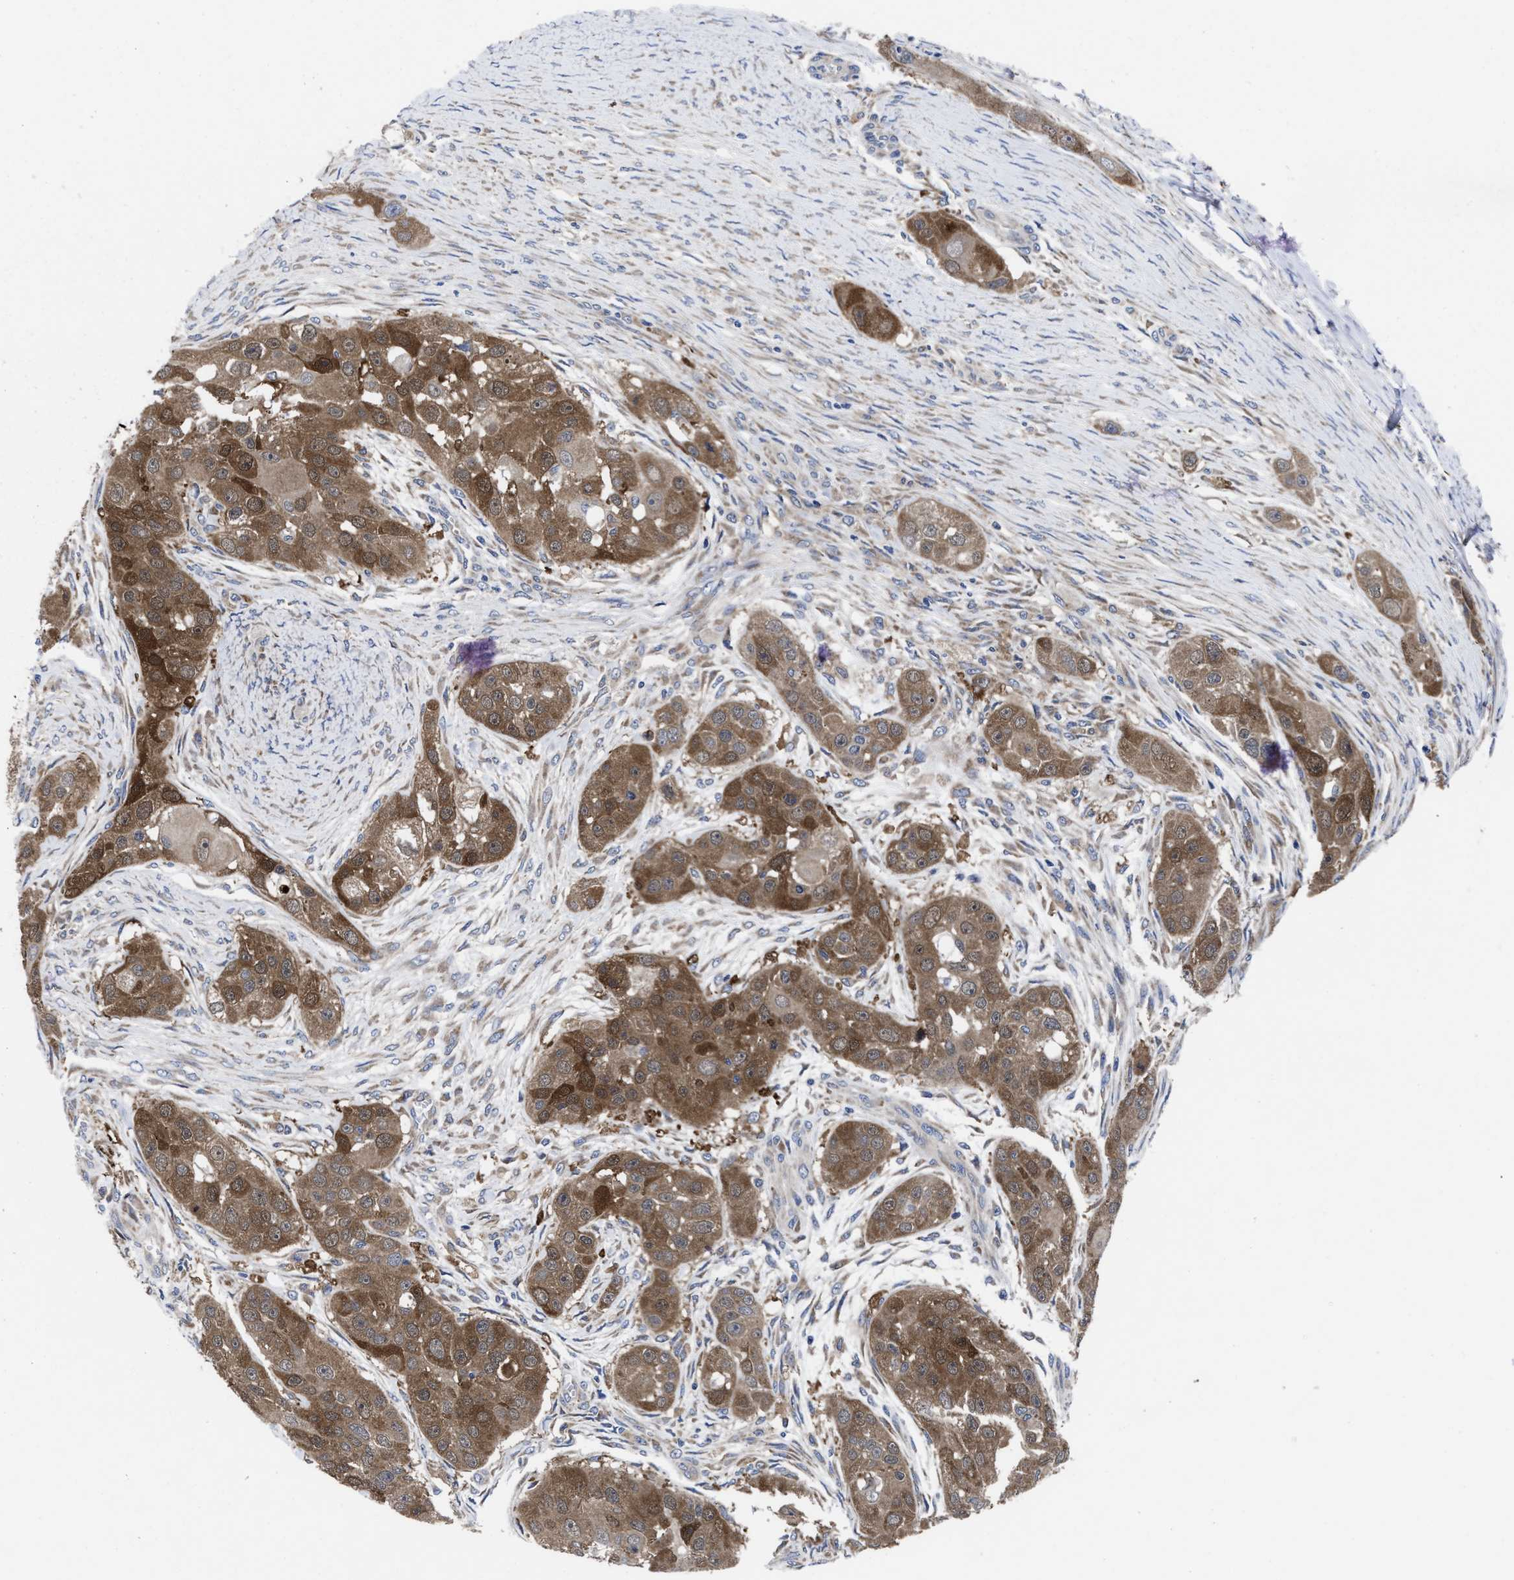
{"staining": {"intensity": "moderate", "quantity": ">75%", "location": "cytoplasmic/membranous"}, "tissue": "head and neck cancer", "cell_type": "Tumor cells", "image_type": "cancer", "snomed": [{"axis": "morphology", "description": "Normal tissue, NOS"}, {"axis": "morphology", "description": "Squamous cell carcinoma, NOS"}, {"axis": "topography", "description": "Skeletal muscle"}, {"axis": "topography", "description": "Head-Neck"}], "caption": "A histopathology image of human head and neck cancer stained for a protein demonstrates moderate cytoplasmic/membranous brown staining in tumor cells.", "gene": "TXNDC17", "patient": {"sex": "male", "age": 51}}